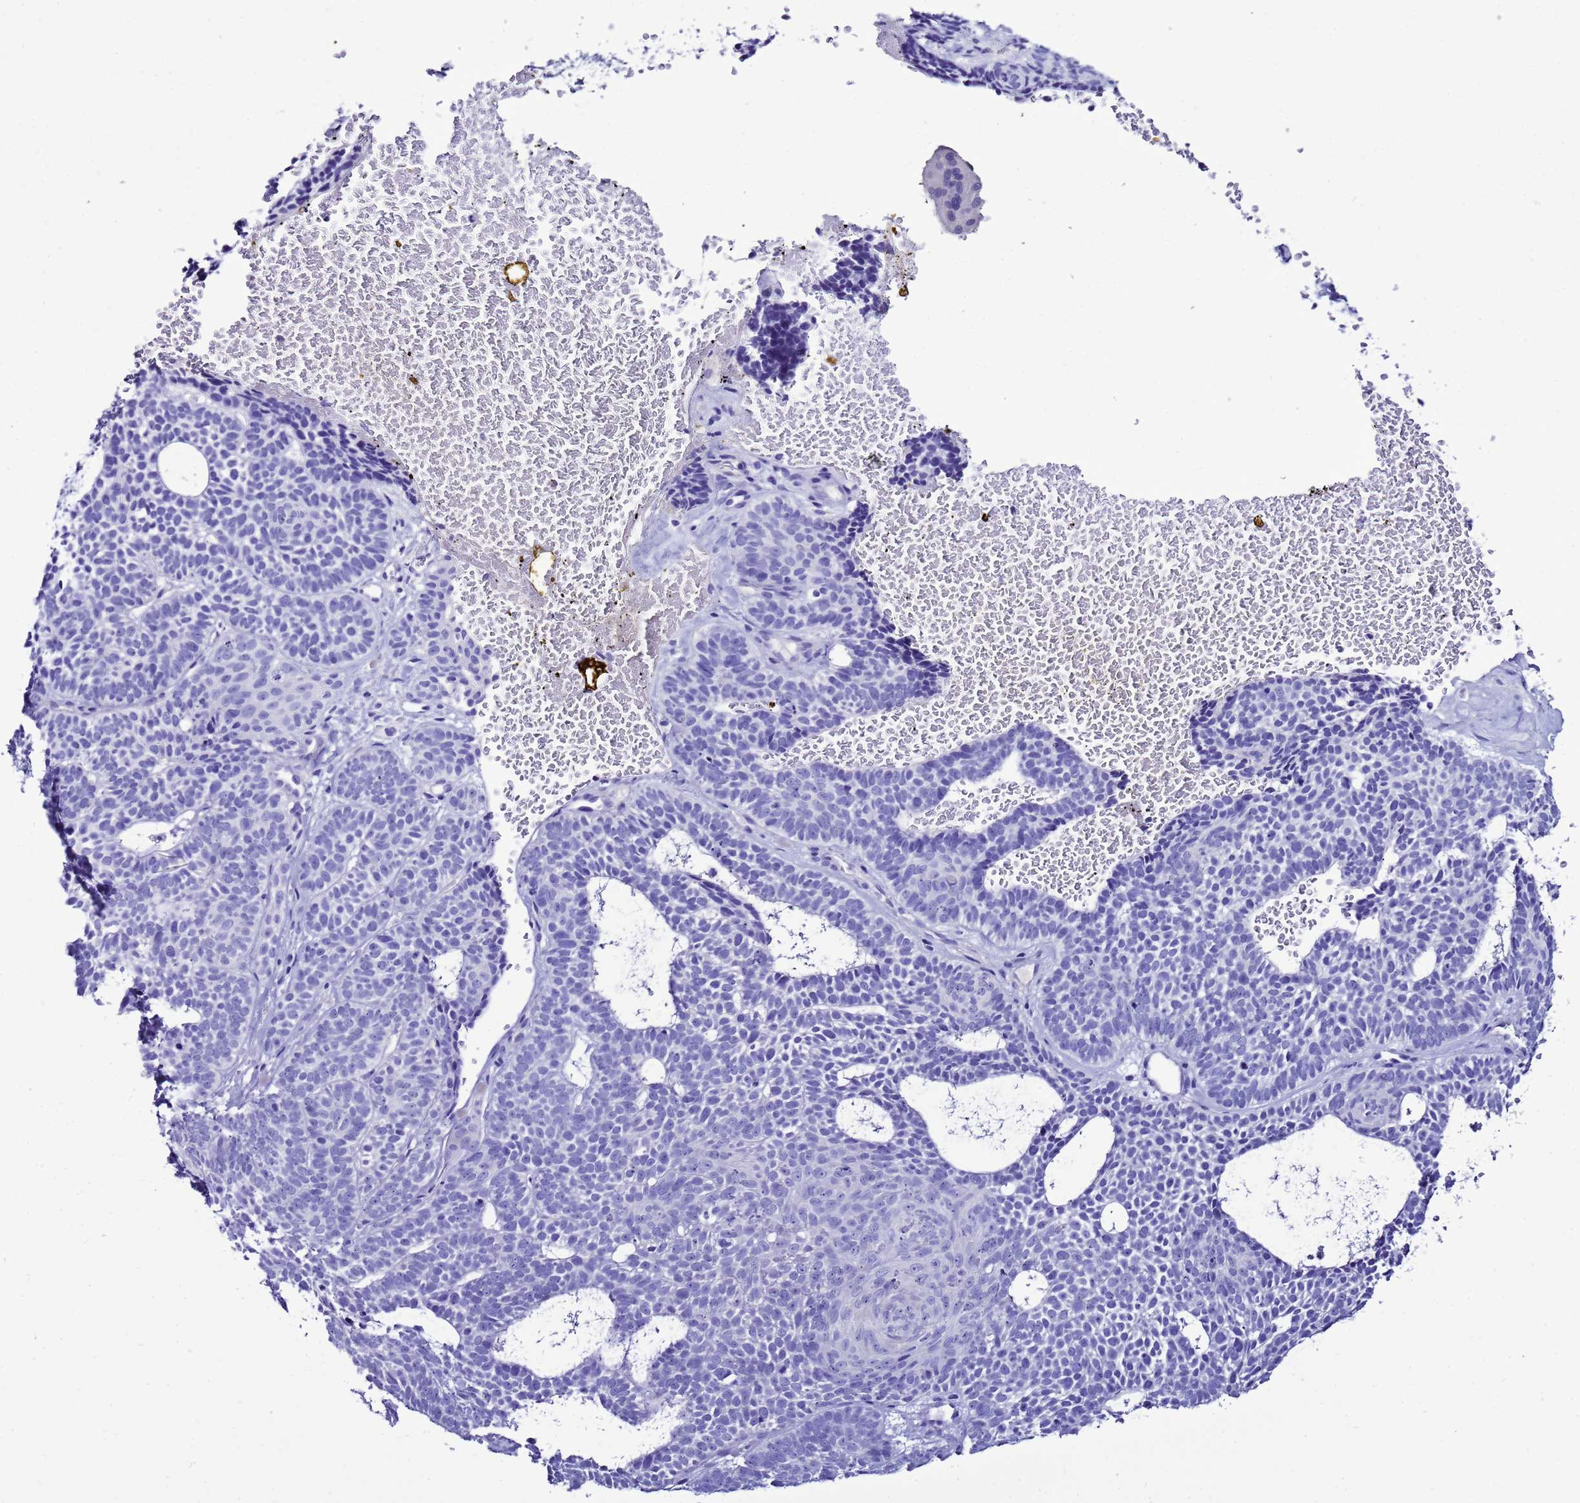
{"staining": {"intensity": "negative", "quantity": "none", "location": "none"}, "tissue": "skin cancer", "cell_type": "Tumor cells", "image_type": "cancer", "snomed": [{"axis": "morphology", "description": "Basal cell carcinoma"}, {"axis": "topography", "description": "Skin"}], "caption": "Immunohistochemical staining of human skin basal cell carcinoma exhibits no significant staining in tumor cells.", "gene": "BEST2", "patient": {"sex": "male", "age": 85}}